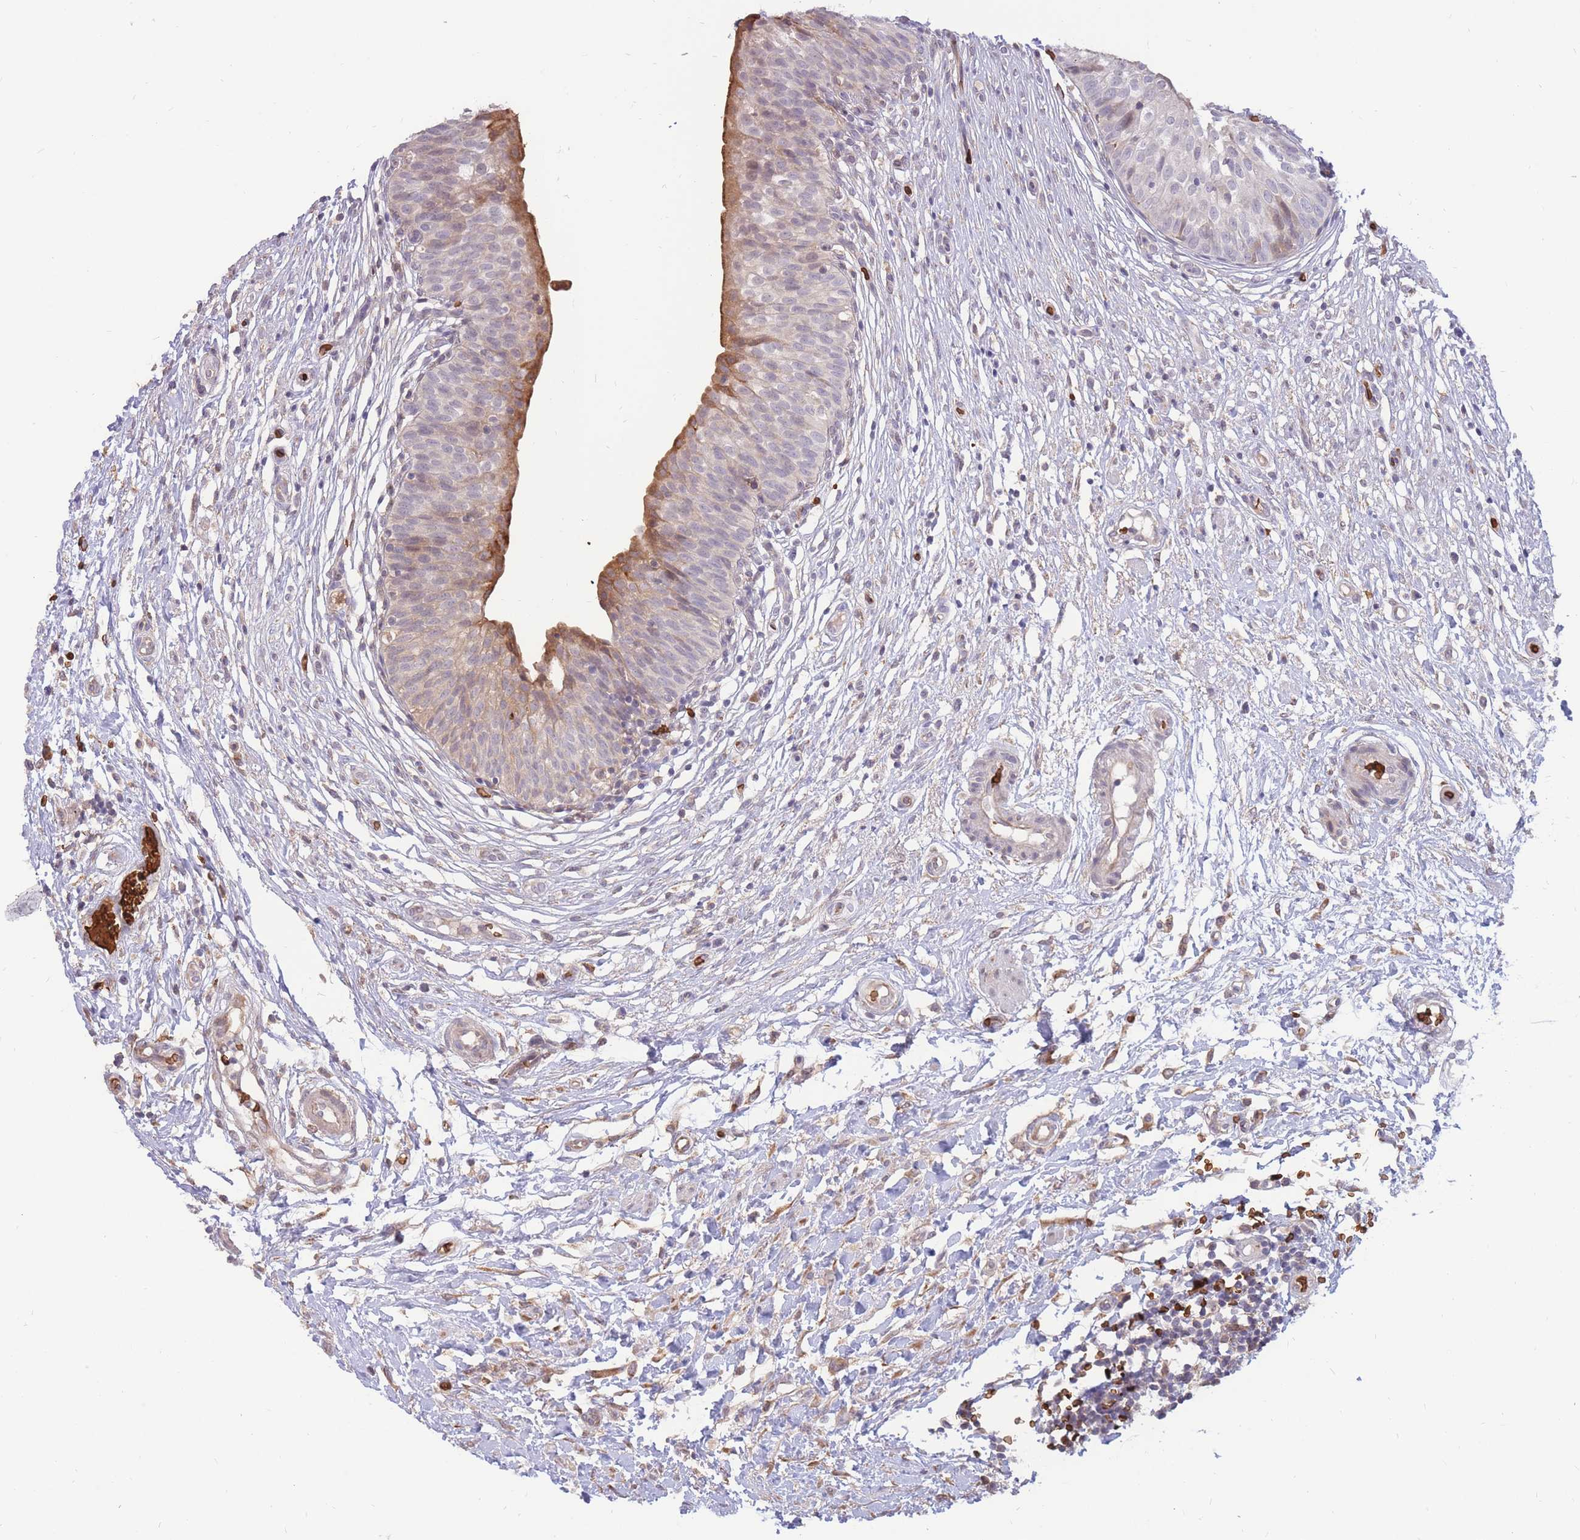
{"staining": {"intensity": "moderate", "quantity": "<25%", "location": "cytoplasmic/membranous"}, "tissue": "urinary bladder", "cell_type": "Urothelial cells", "image_type": "normal", "snomed": [{"axis": "morphology", "description": "Normal tissue, NOS"}, {"axis": "topography", "description": "Urinary bladder"}], "caption": "Urothelial cells demonstrate low levels of moderate cytoplasmic/membranous staining in about <25% of cells in normal human urinary bladder.", "gene": "ATP10D", "patient": {"sex": "male", "age": 55}}